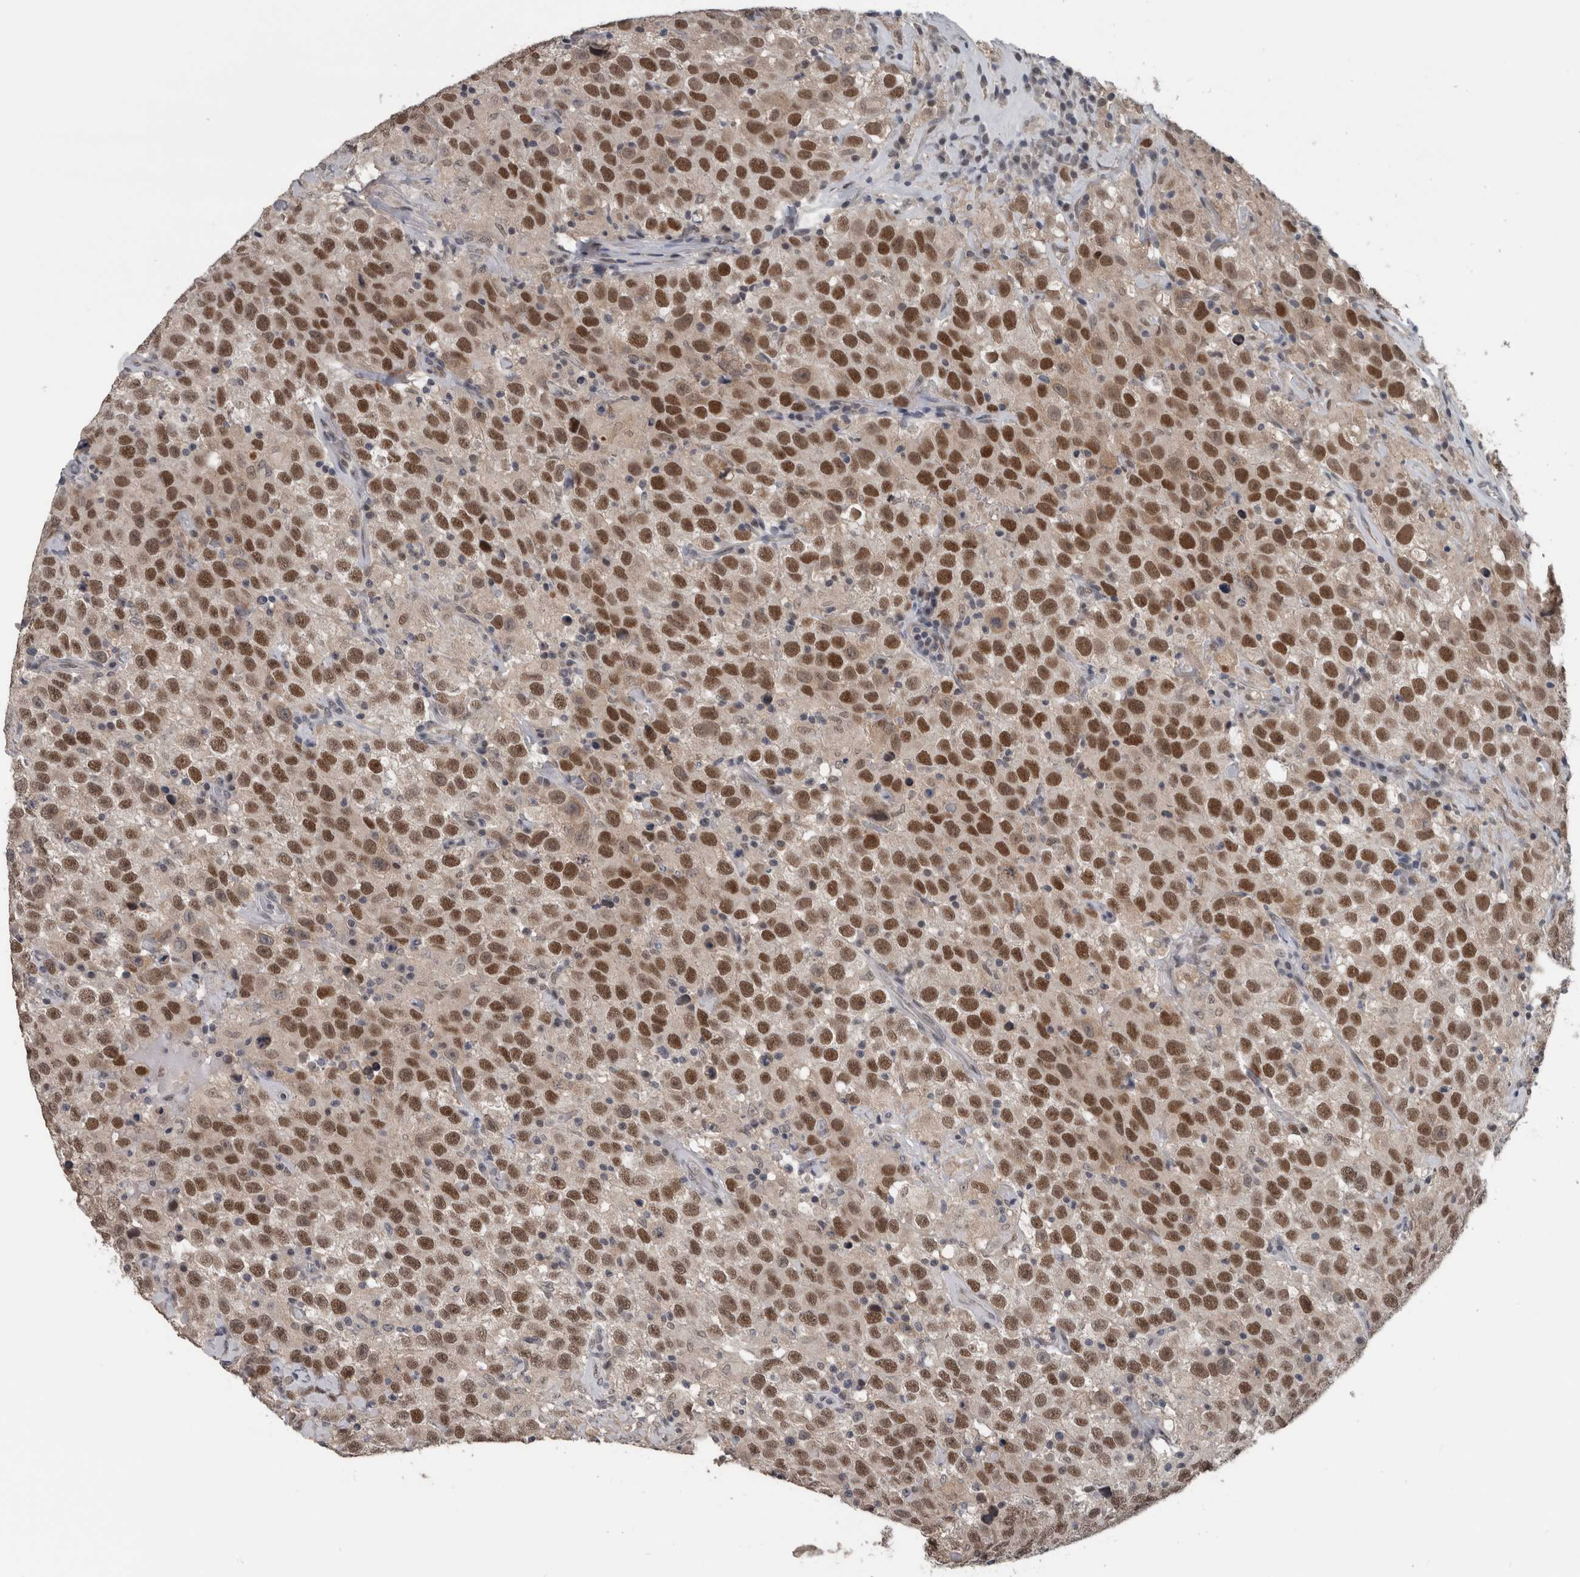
{"staining": {"intensity": "strong", "quantity": ">75%", "location": "nuclear"}, "tissue": "testis cancer", "cell_type": "Tumor cells", "image_type": "cancer", "snomed": [{"axis": "morphology", "description": "Seminoma, NOS"}, {"axis": "topography", "description": "Testis"}], "caption": "Protein expression analysis of human testis seminoma reveals strong nuclear expression in about >75% of tumor cells.", "gene": "ZBTB21", "patient": {"sex": "male", "age": 41}}